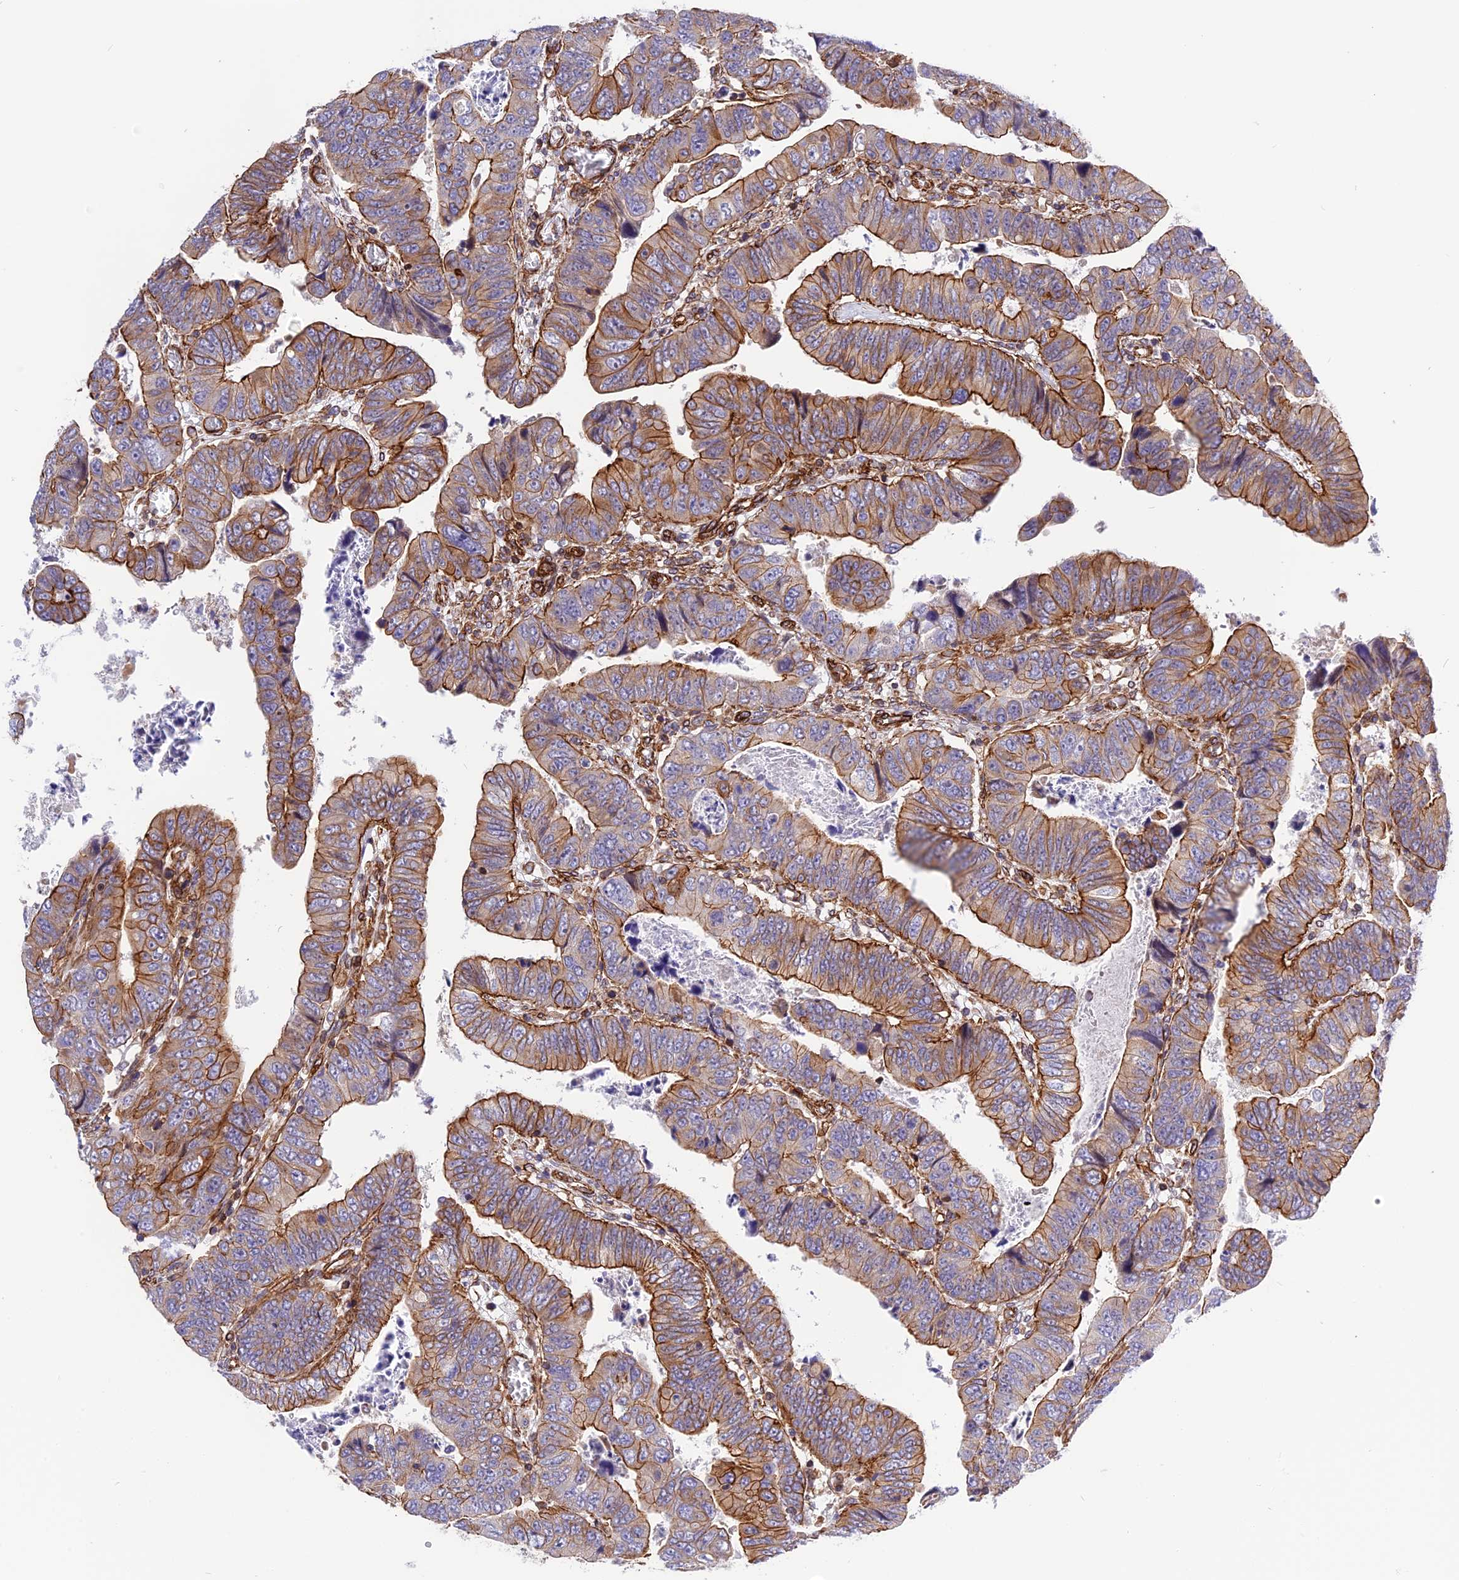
{"staining": {"intensity": "moderate", "quantity": ">75%", "location": "cytoplasmic/membranous"}, "tissue": "colorectal cancer", "cell_type": "Tumor cells", "image_type": "cancer", "snomed": [{"axis": "morphology", "description": "Normal tissue, NOS"}, {"axis": "morphology", "description": "Adenocarcinoma, NOS"}, {"axis": "topography", "description": "Rectum"}], "caption": "A brown stain labels moderate cytoplasmic/membranous staining of a protein in adenocarcinoma (colorectal) tumor cells.", "gene": "R3HDM4", "patient": {"sex": "female", "age": 65}}